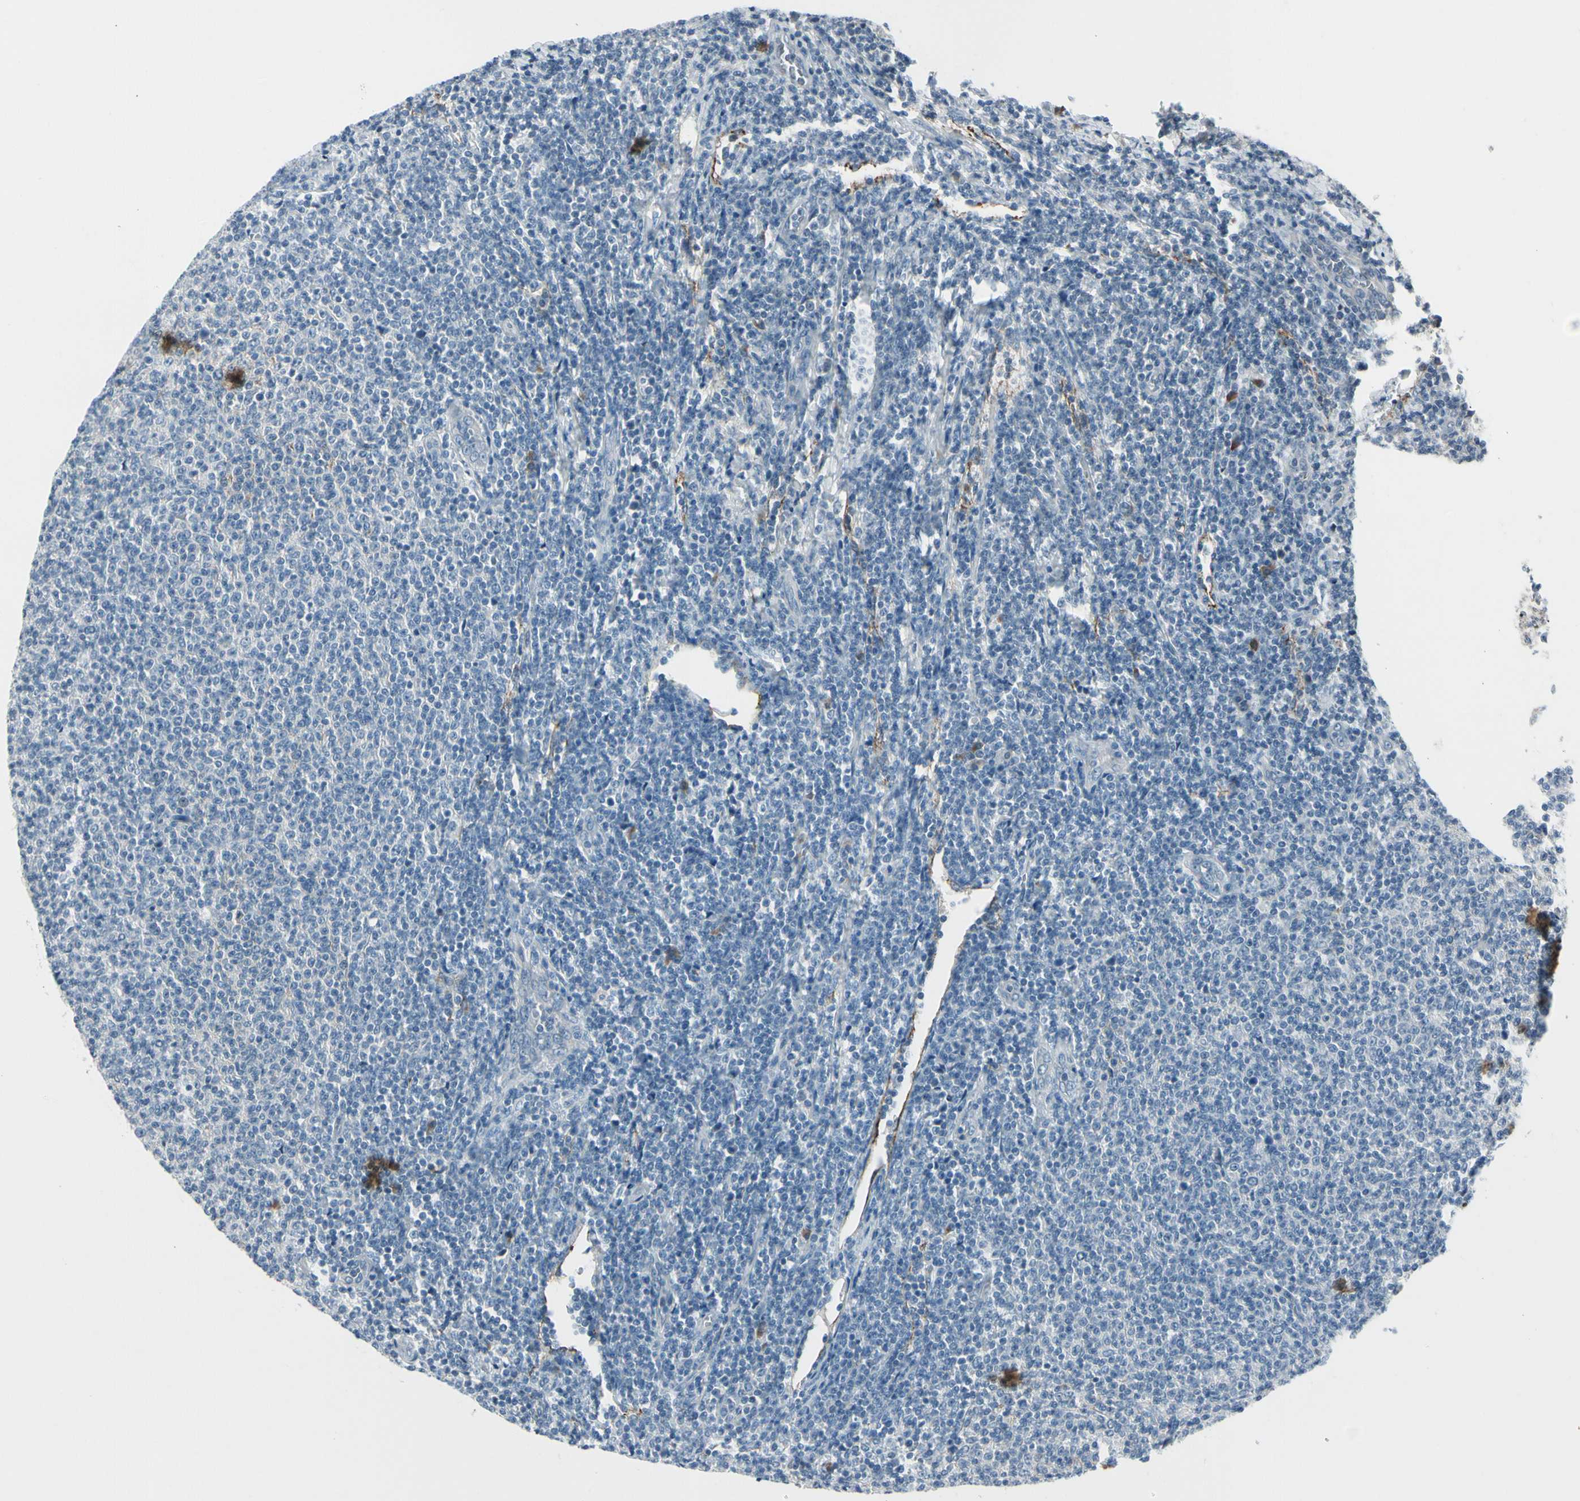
{"staining": {"intensity": "negative", "quantity": "none", "location": "none"}, "tissue": "lymphoma", "cell_type": "Tumor cells", "image_type": "cancer", "snomed": [{"axis": "morphology", "description": "Malignant lymphoma, non-Hodgkin's type, Low grade"}, {"axis": "topography", "description": "Lymph node"}], "caption": "A high-resolution micrograph shows IHC staining of low-grade malignant lymphoma, non-Hodgkin's type, which displays no significant staining in tumor cells. (Stains: DAB immunohistochemistry (IHC) with hematoxylin counter stain, Microscopy: brightfield microscopy at high magnification).", "gene": "PDPN", "patient": {"sex": "male", "age": 66}}